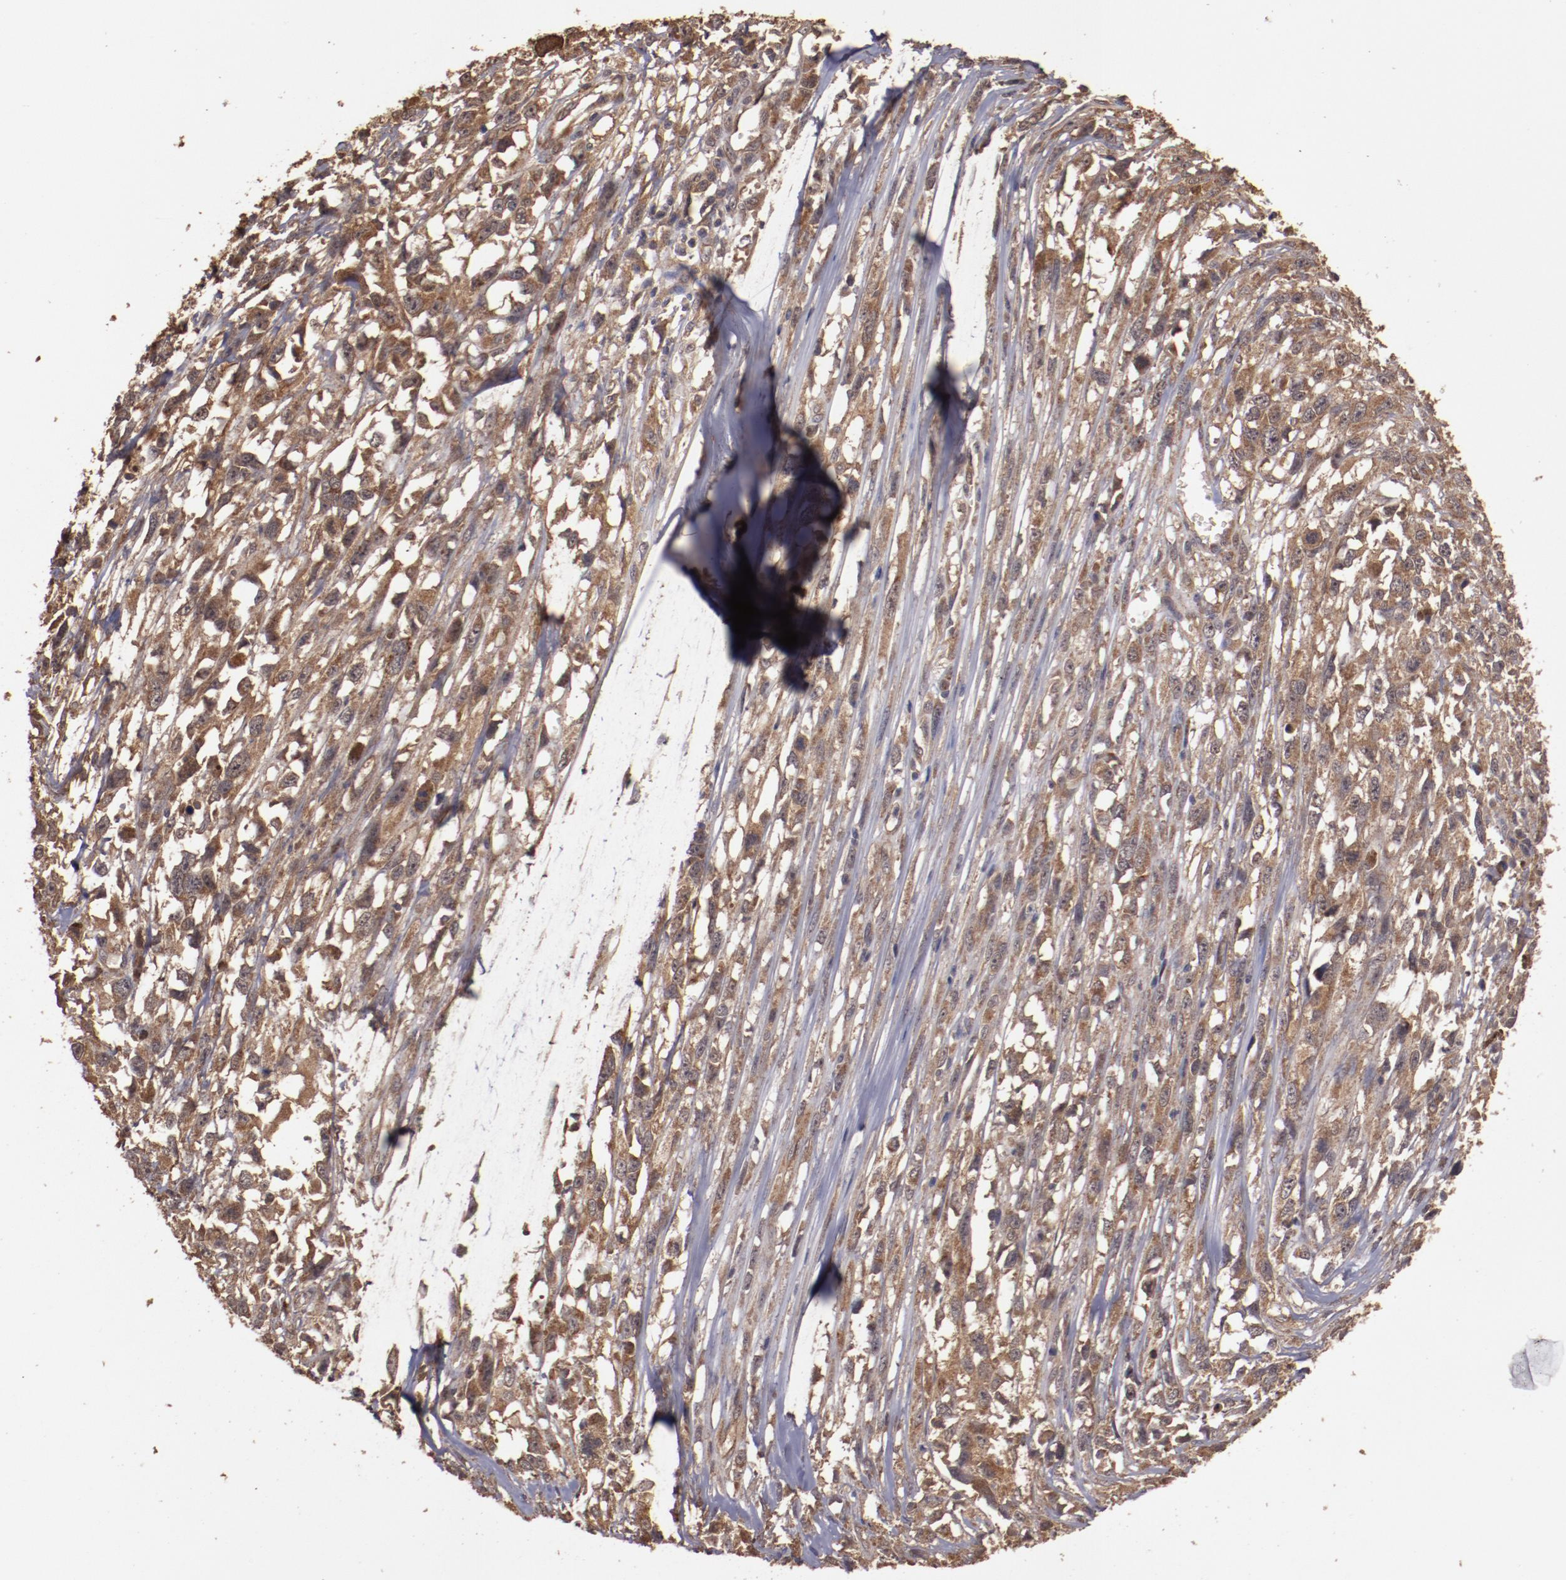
{"staining": {"intensity": "strong", "quantity": ">75%", "location": "cytoplasmic/membranous"}, "tissue": "melanoma", "cell_type": "Tumor cells", "image_type": "cancer", "snomed": [{"axis": "morphology", "description": "Malignant melanoma, Metastatic site"}, {"axis": "topography", "description": "Lymph node"}], "caption": "The immunohistochemical stain shows strong cytoplasmic/membranous staining in tumor cells of malignant melanoma (metastatic site) tissue.", "gene": "TXNDC16", "patient": {"sex": "male", "age": 59}}